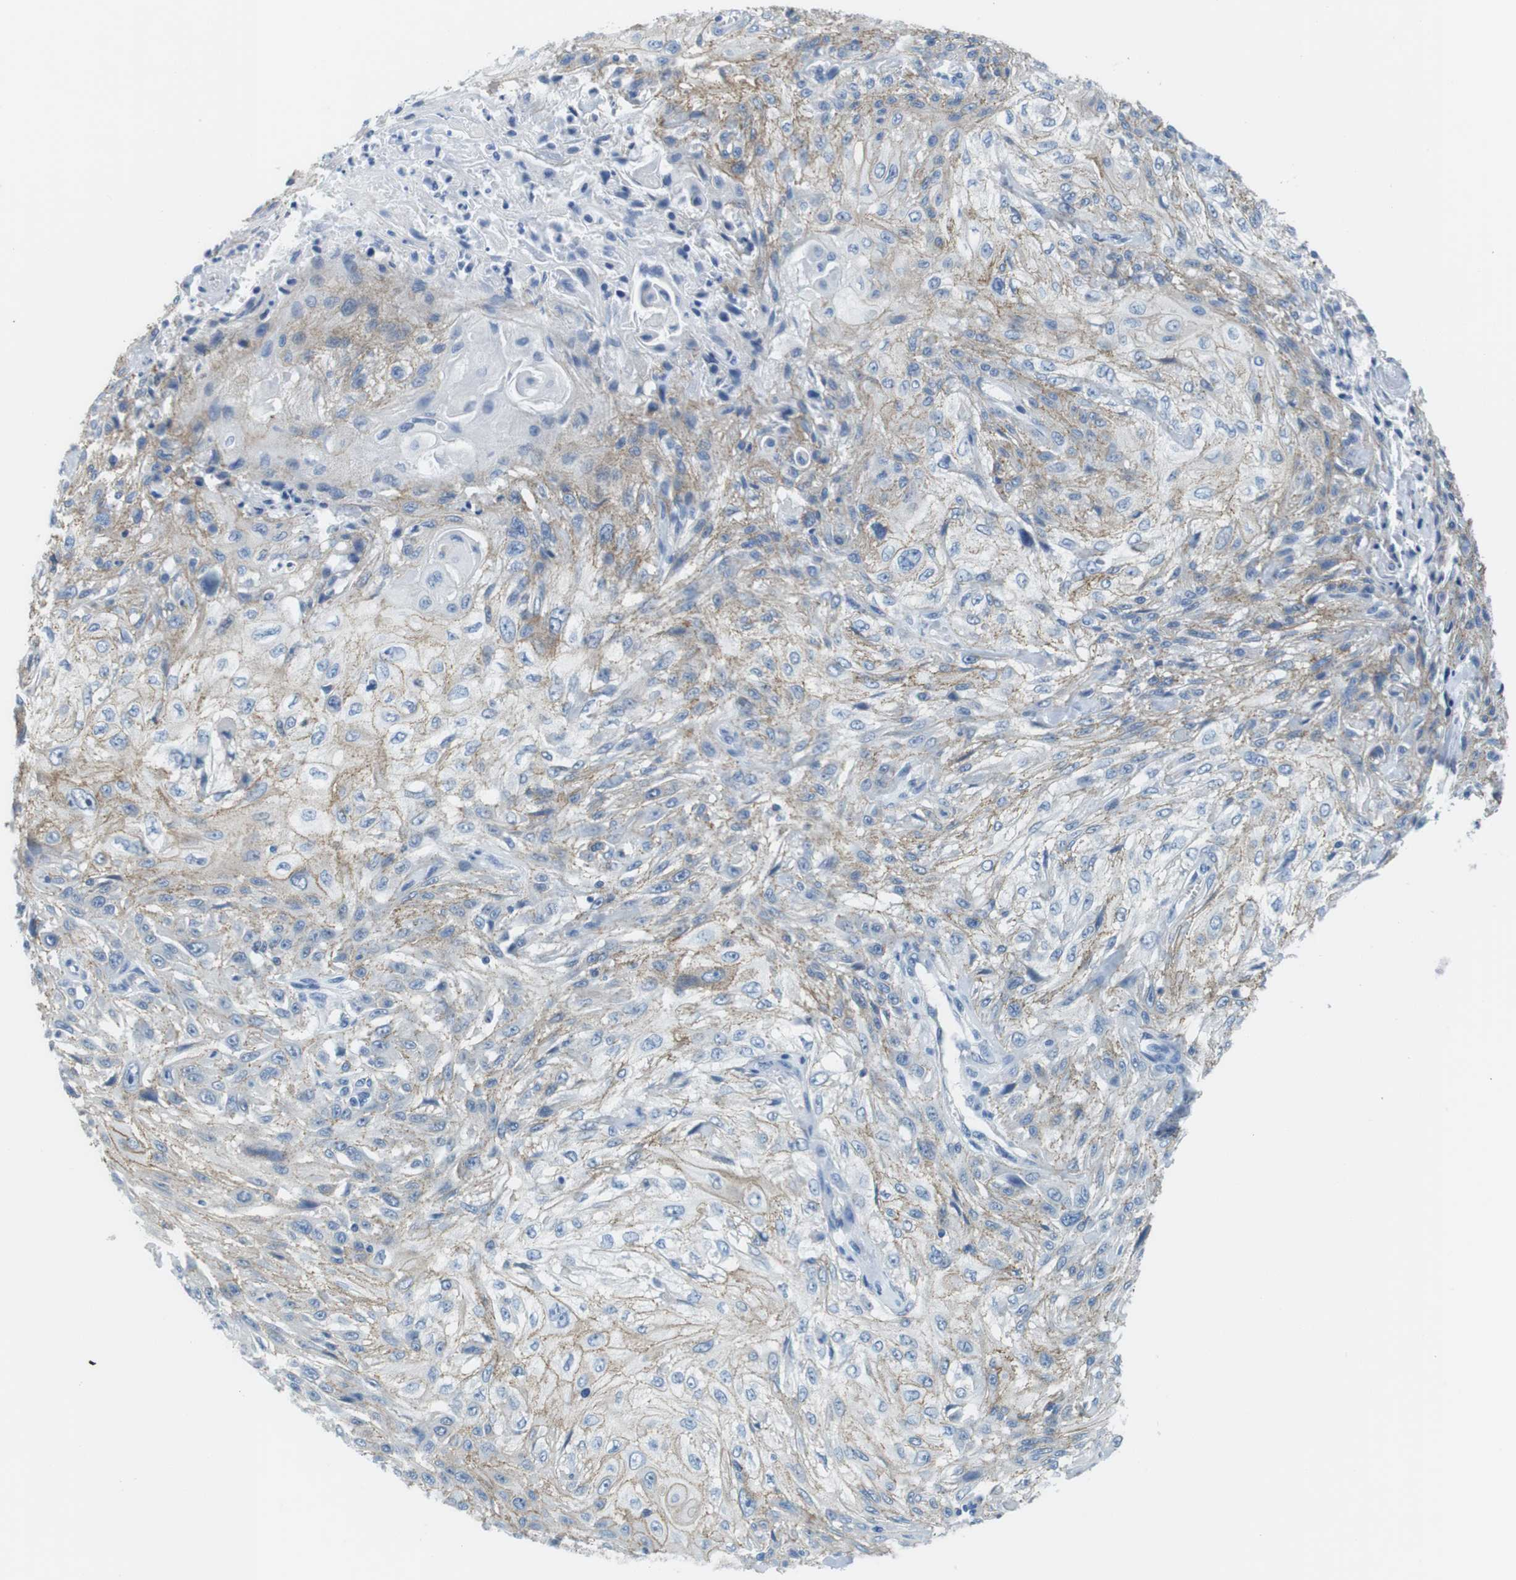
{"staining": {"intensity": "weak", "quantity": ">75%", "location": "cytoplasmic/membranous"}, "tissue": "skin cancer", "cell_type": "Tumor cells", "image_type": "cancer", "snomed": [{"axis": "morphology", "description": "Squamous cell carcinoma, NOS"}, {"axis": "topography", "description": "Skin"}], "caption": "Weak cytoplasmic/membranous positivity for a protein is appreciated in about >75% of tumor cells of skin cancer using IHC.", "gene": "SLC6A6", "patient": {"sex": "male", "age": 75}}